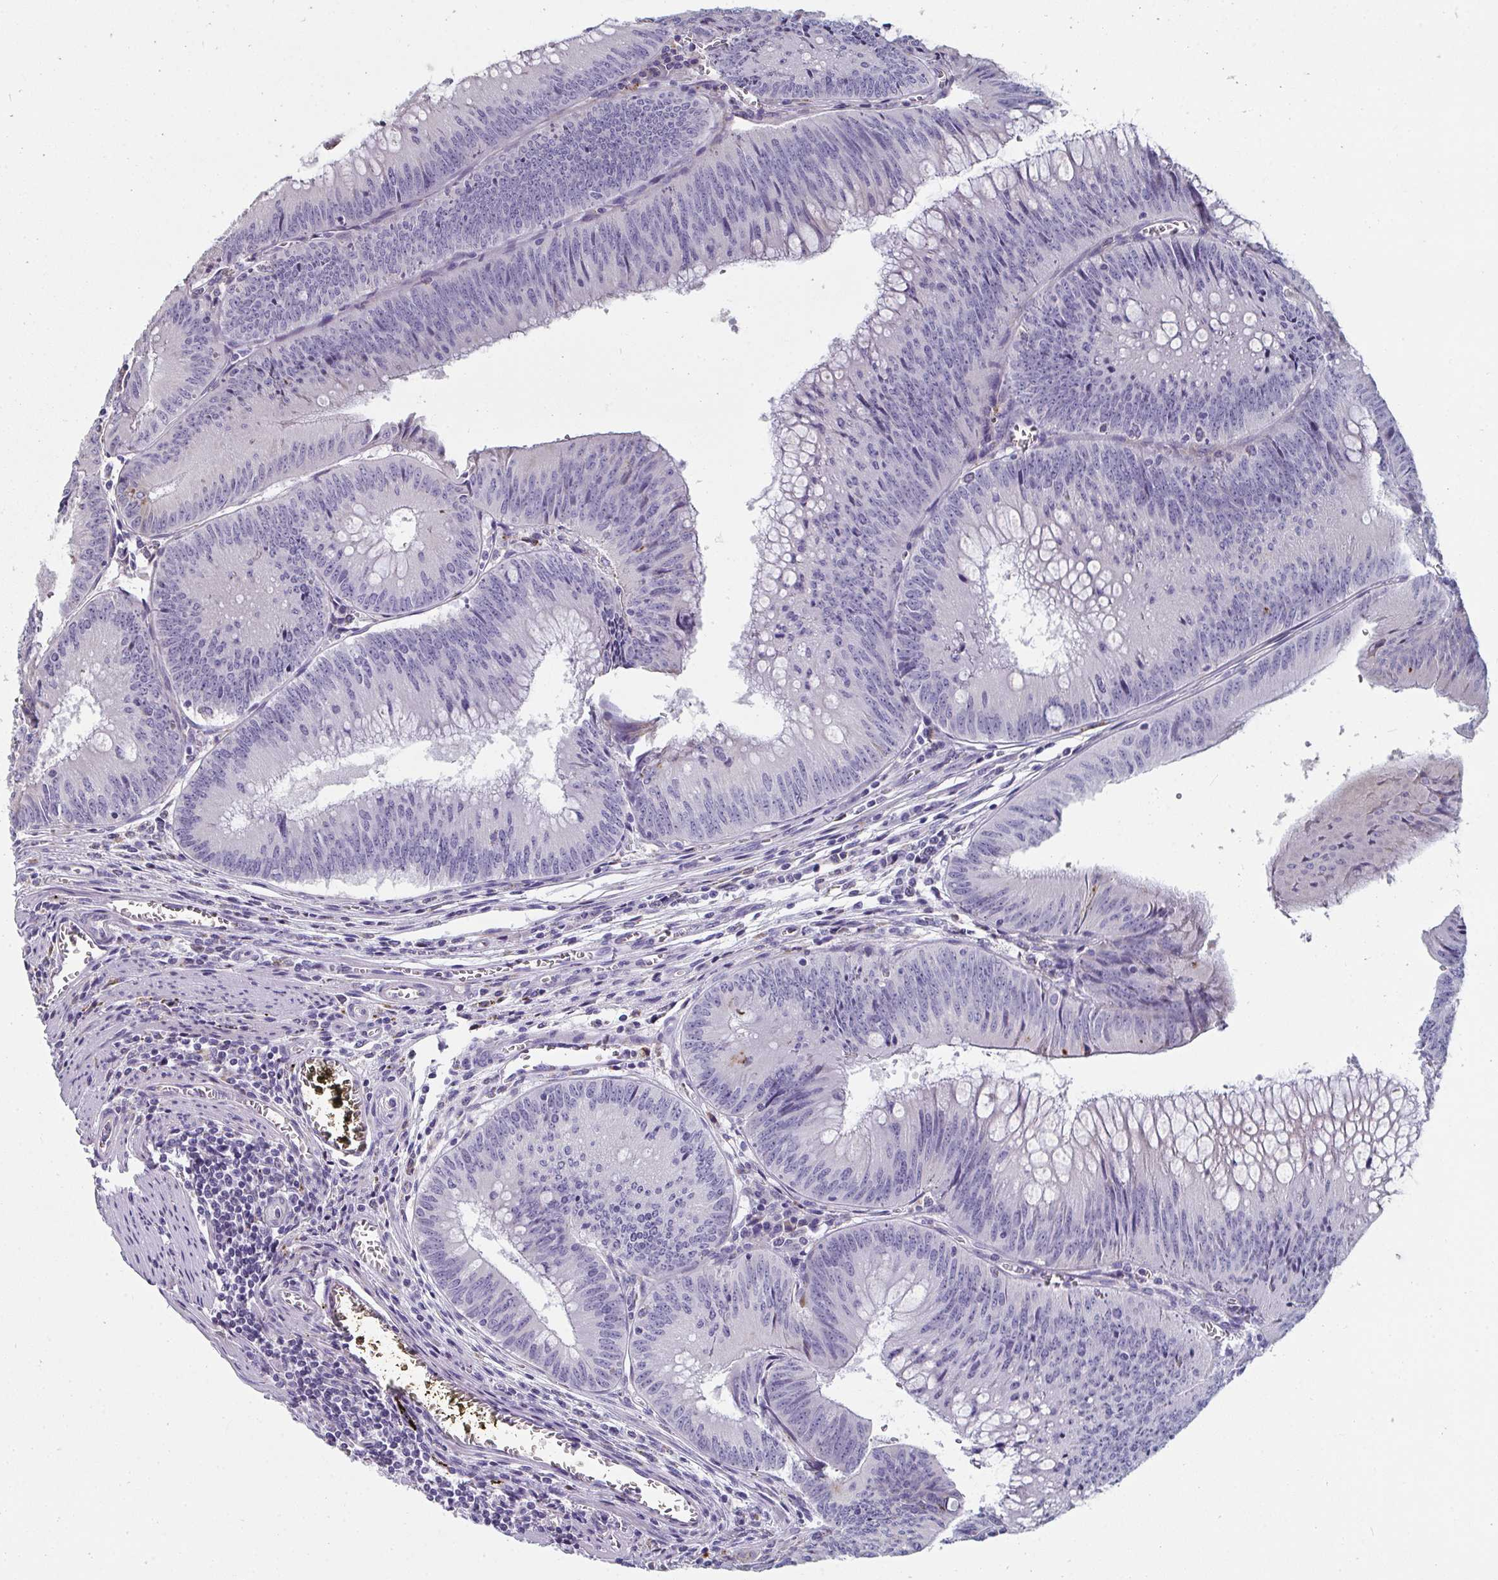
{"staining": {"intensity": "negative", "quantity": "none", "location": "none"}, "tissue": "colorectal cancer", "cell_type": "Tumor cells", "image_type": "cancer", "snomed": [{"axis": "morphology", "description": "Adenocarcinoma, NOS"}, {"axis": "topography", "description": "Rectum"}], "caption": "Immunohistochemistry (IHC) of adenocarcinoma (colorectal) exhibits no staining in tumor cells. (DAB (3,3'-diaminobenzidine) immunohistochemistry visualized using brightfield microscopy, high magnification).", "gene": "EIF1AD", "patient": {"sex": "female", "age": 72}}